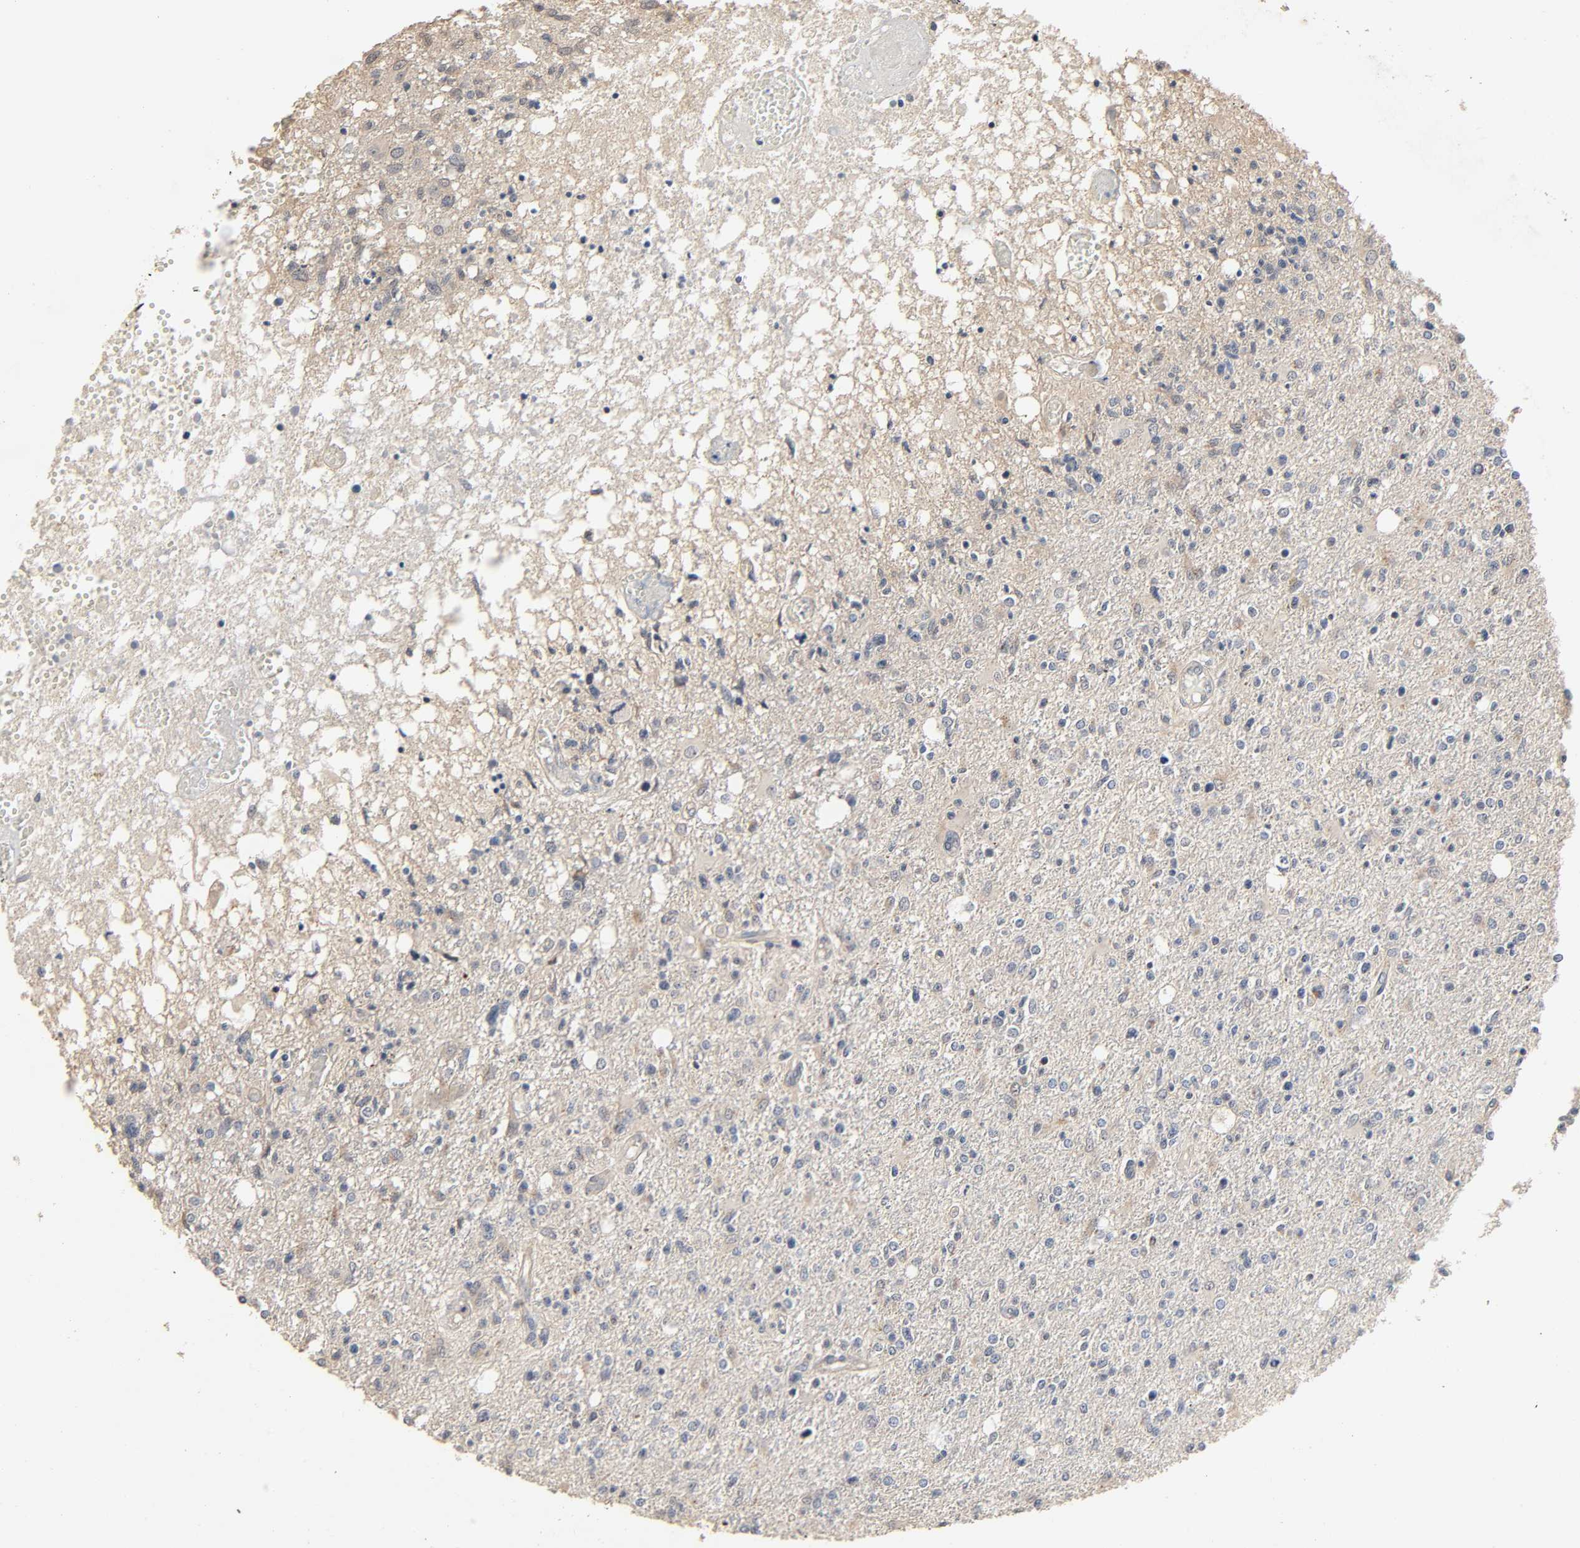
{"staining": {"intensity": "weak", "quantity": "25%-75%", "location": "cytoplasmic/membranous"}, "tissue": "glioma", "cell_type": "Tumor cells", "image_type": "cancer", "snomed": [{"axis": "morphology", "description": "Glioma, malignant, High grade"}, {"axis": "topography", "description": "Cerebral cortex"}], "caption": "DAB immunohistochemical staining of human glioma demonstrates weak cytoplasmic/membranous protein staining in approximately 25%-75% of tumor cells.", "gene": "MAGEA8", "patient": {"sex": "male", "age": 76}}